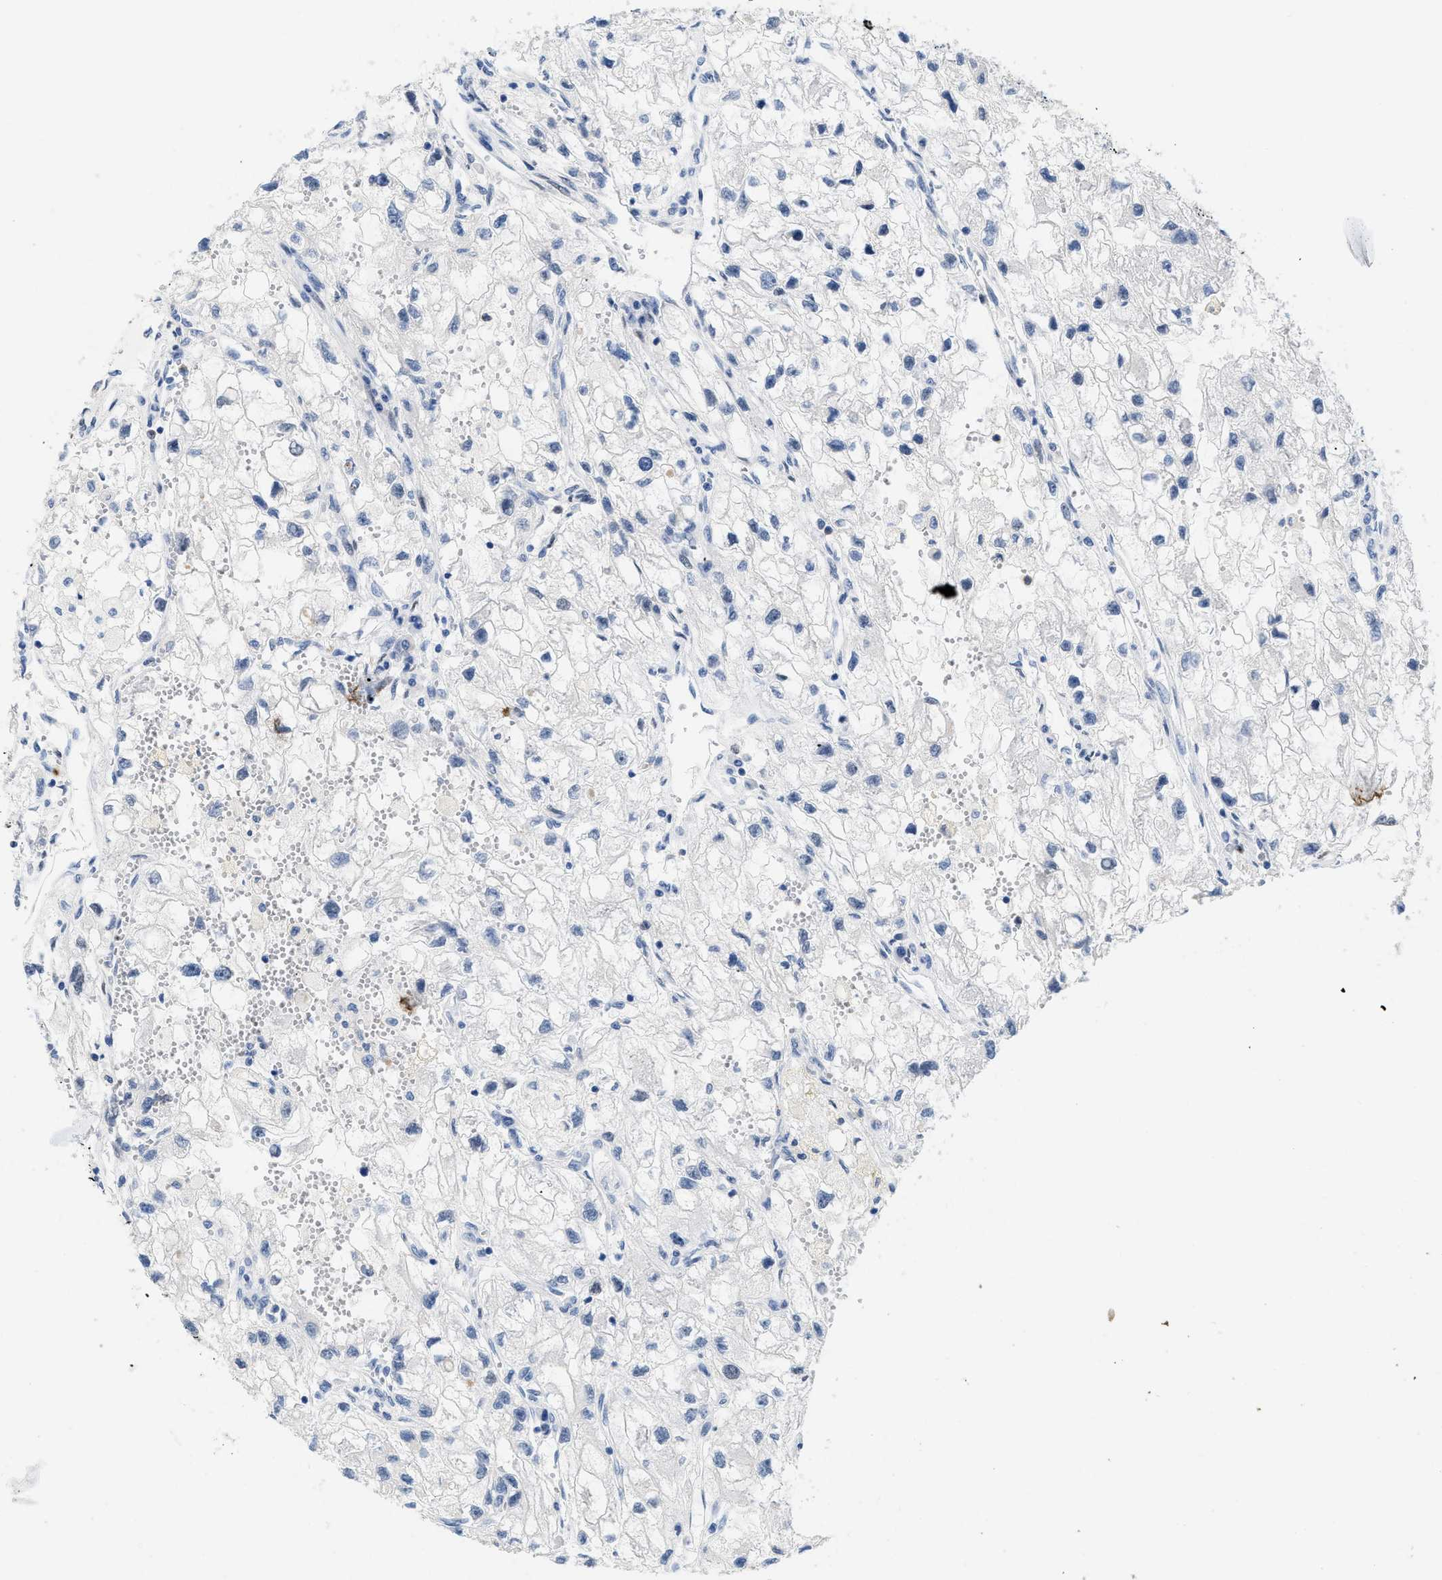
{"staining": {"intensity": "negative", "quantity": "none", "location": "none"}, "tissue": "renal cancer", "cell_type": "Tumor cells", "image_type": "cancer", "snomed": [{"axis": "morphology", "description": "Adenocarcinoma, NOS"}, {"axis": "topography", "description": "Kidney"}], "caption": "DAB (3,3'-diaminobenzidine) immunohistochemical staining of human renal cancer reveals no significant positivity in tumor cells.", "gene": "NFIX", "patient": {"sex": "female", "age": 70}}